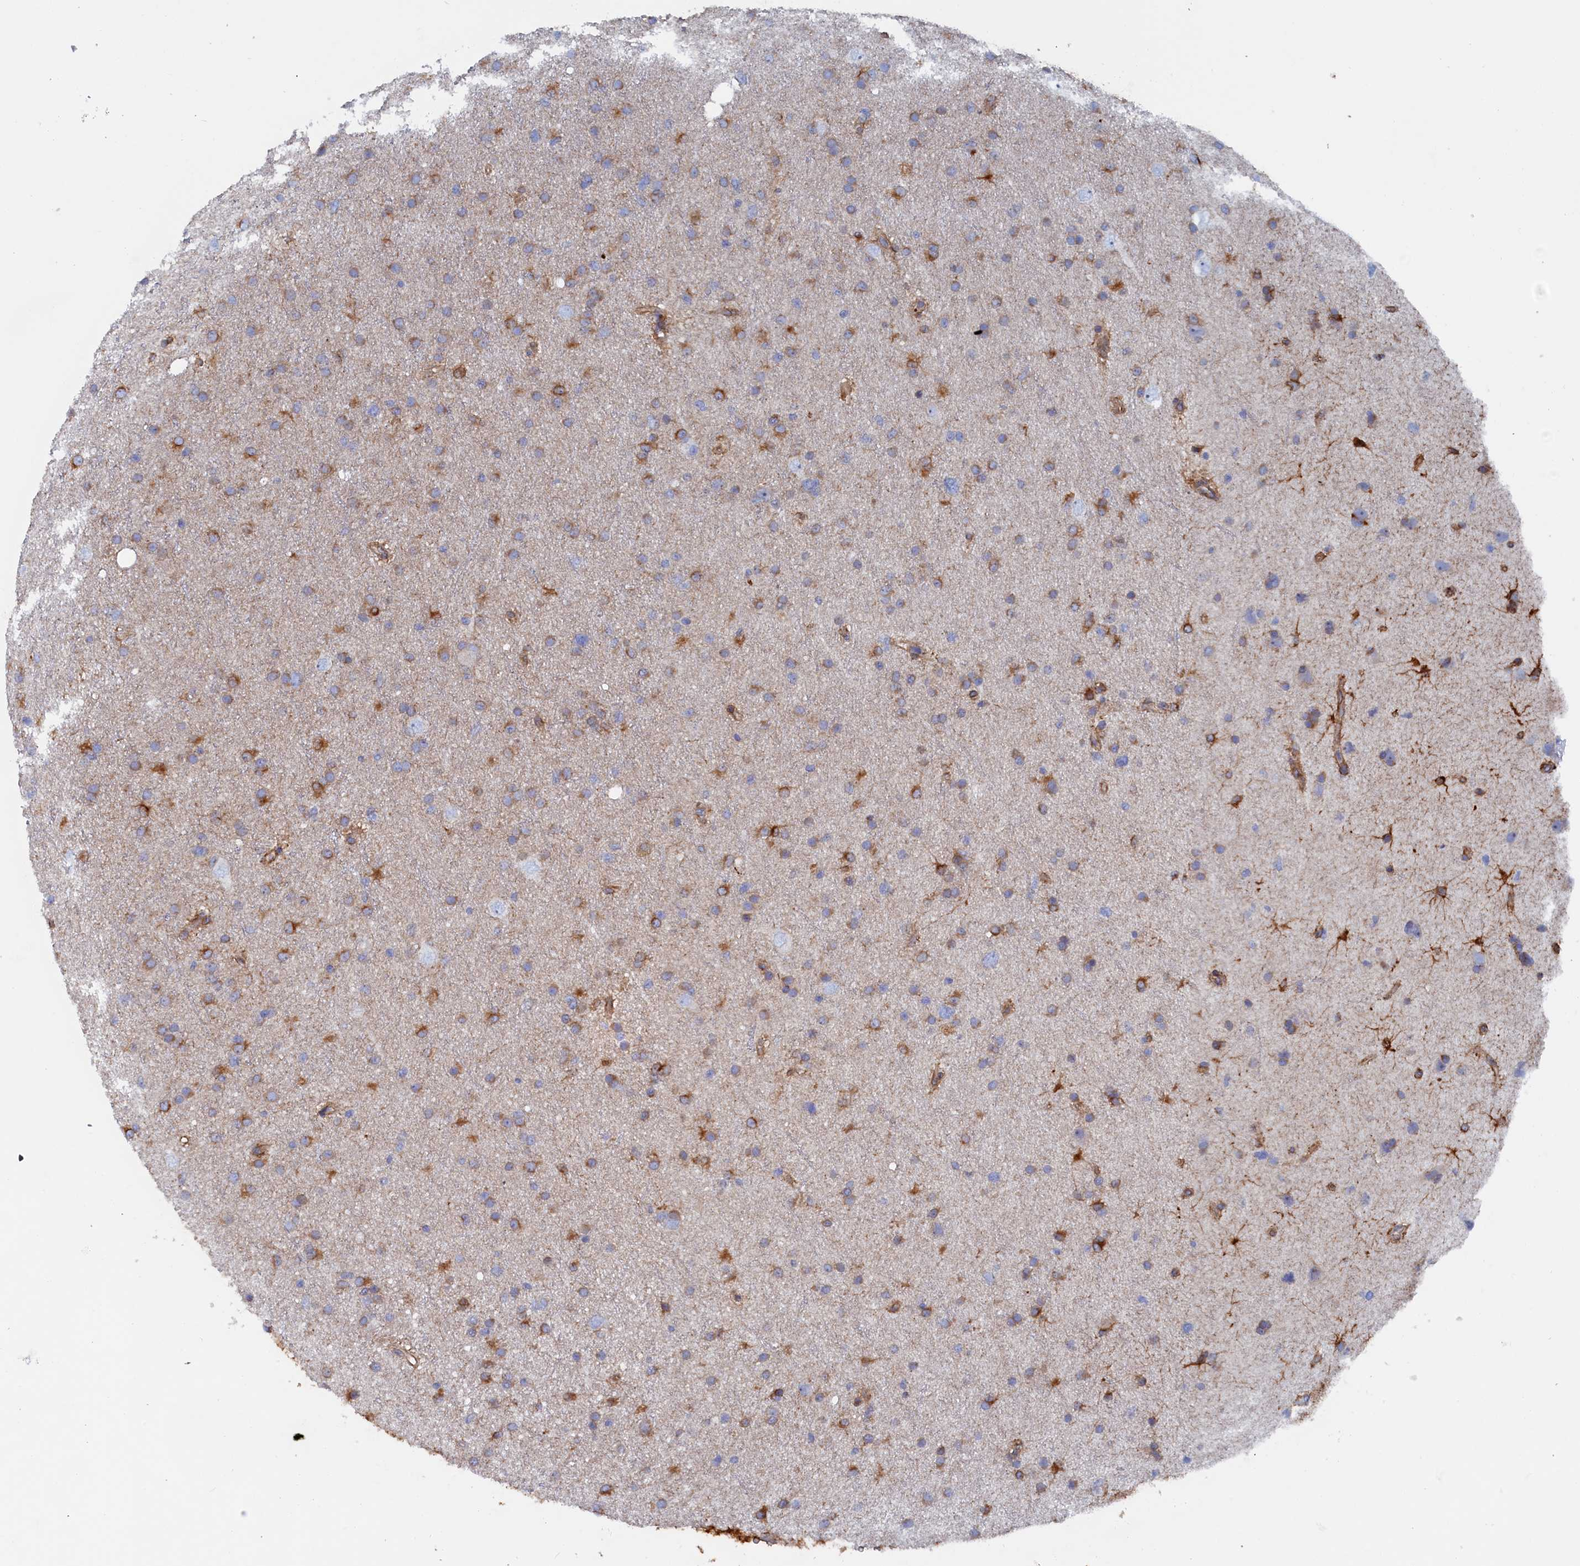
{"staining": {"intensity": "moderate", "quantity": "25%-75%", "location": "cytoplasmic/membranous"}, "tissue": "glioma", "cell_type": "Tumor cells", "image_type": "cancer", "snomed": [{"axis": "morphology", "description": "Glioma, malignant, Low grade"}, {"axis": "topography", "description": "Cerebral cortex"}], "caption": "A brown stain labels moderate cytoplasmic/membranous expression of a protein in human malignant glioma (low-grade) tumor cells.", "gene": "COG7", "patient": {"sex": "female", "age": 39}}